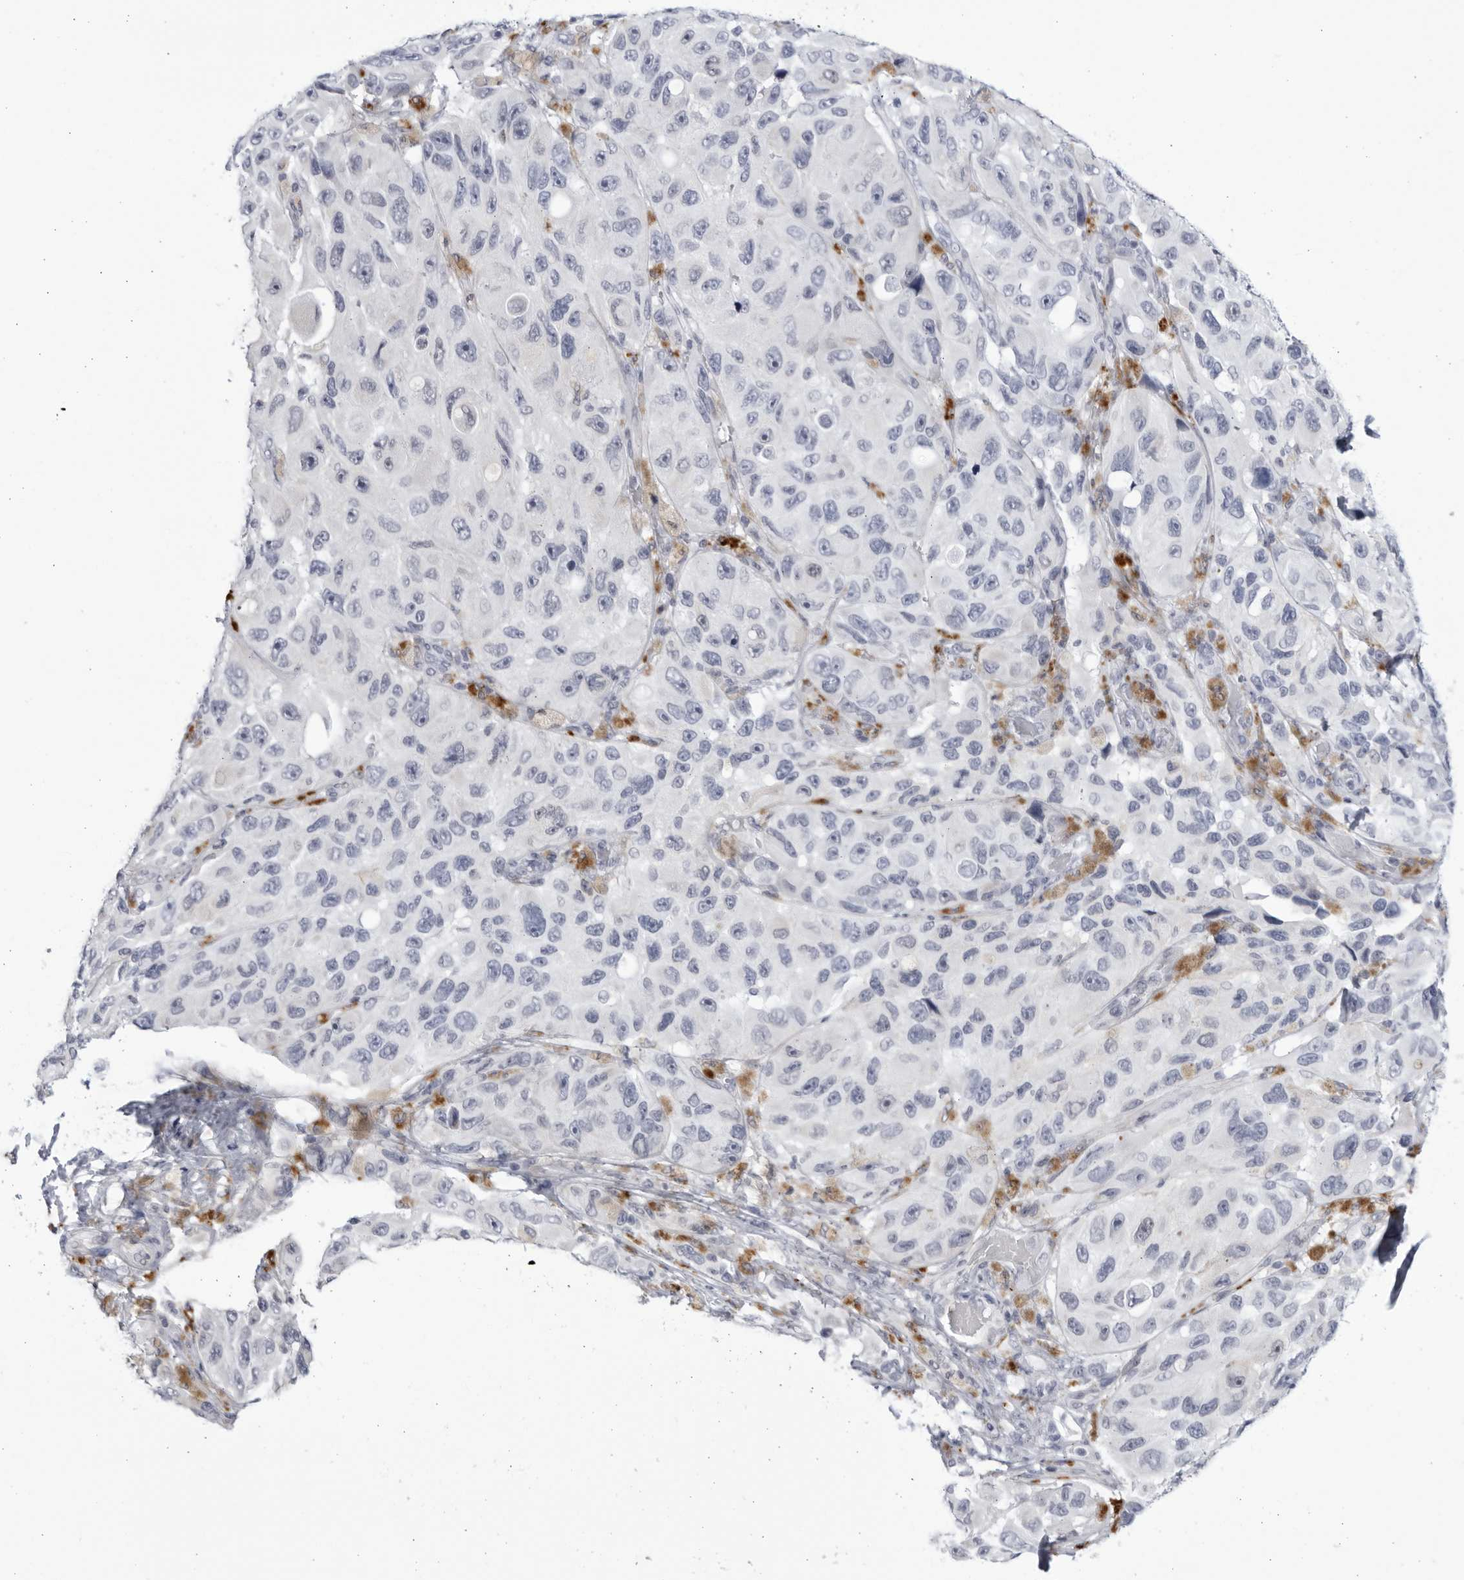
{"staining": {"intensity": "negative", "quantity": "none", "location": "none"}, "tissue": "melanoma", "cell_type": "Tumor cells", "image_type": "cancer", "snomed": [{"axis": "morphology", "description": "Malignant melanoma, NOS"}, {"axis": "topography", "description": "Skin"}], "caption": "Tumor cells show no significant protein staining in malignant melanoma.", "gene": "CCDC181", "patient": {"sex": "female", "age": 73}}